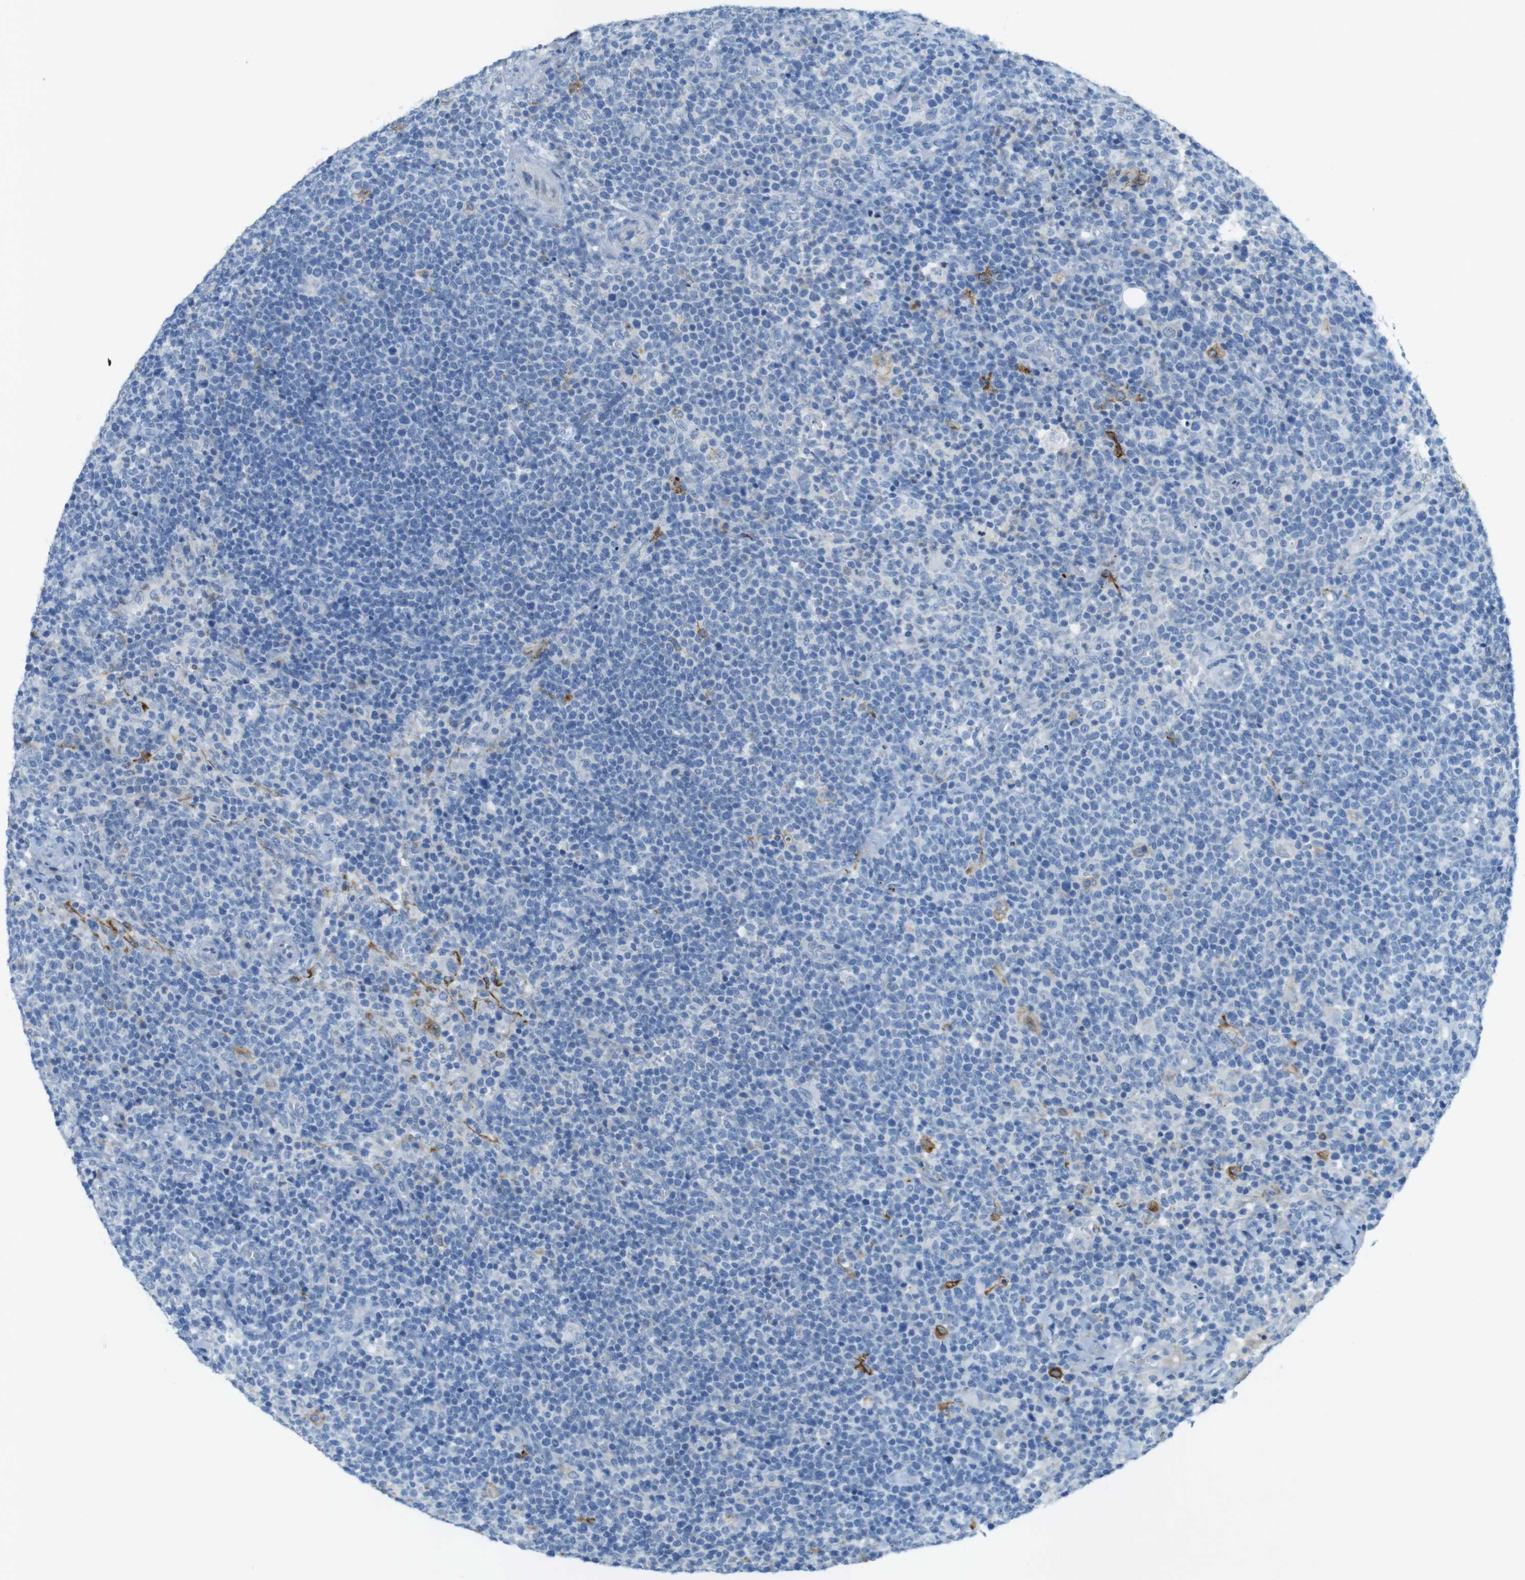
{"staining": {"intensity": "negative", "quantity": "none", "location": "none"}, "tissue": "lymphoma", "cell_type": "Tumor cells", "image_type": "cancer", "snomed": [{"axis": "morphology", "description": "Malignant lymphoma, non-Hodgkin's type, High grade"}, {"axis": "topography", "description": "Lymph node"}], "caption": "Tumor cells show no significant expression in lymphoma. The staining is performed using DAB (3,3'-diaminobenzidine) brown chromogen with nuclei counter-stained in using hematoxylin.", "gene": "CD320", "patient": {"sex": "male", "age": 61}}